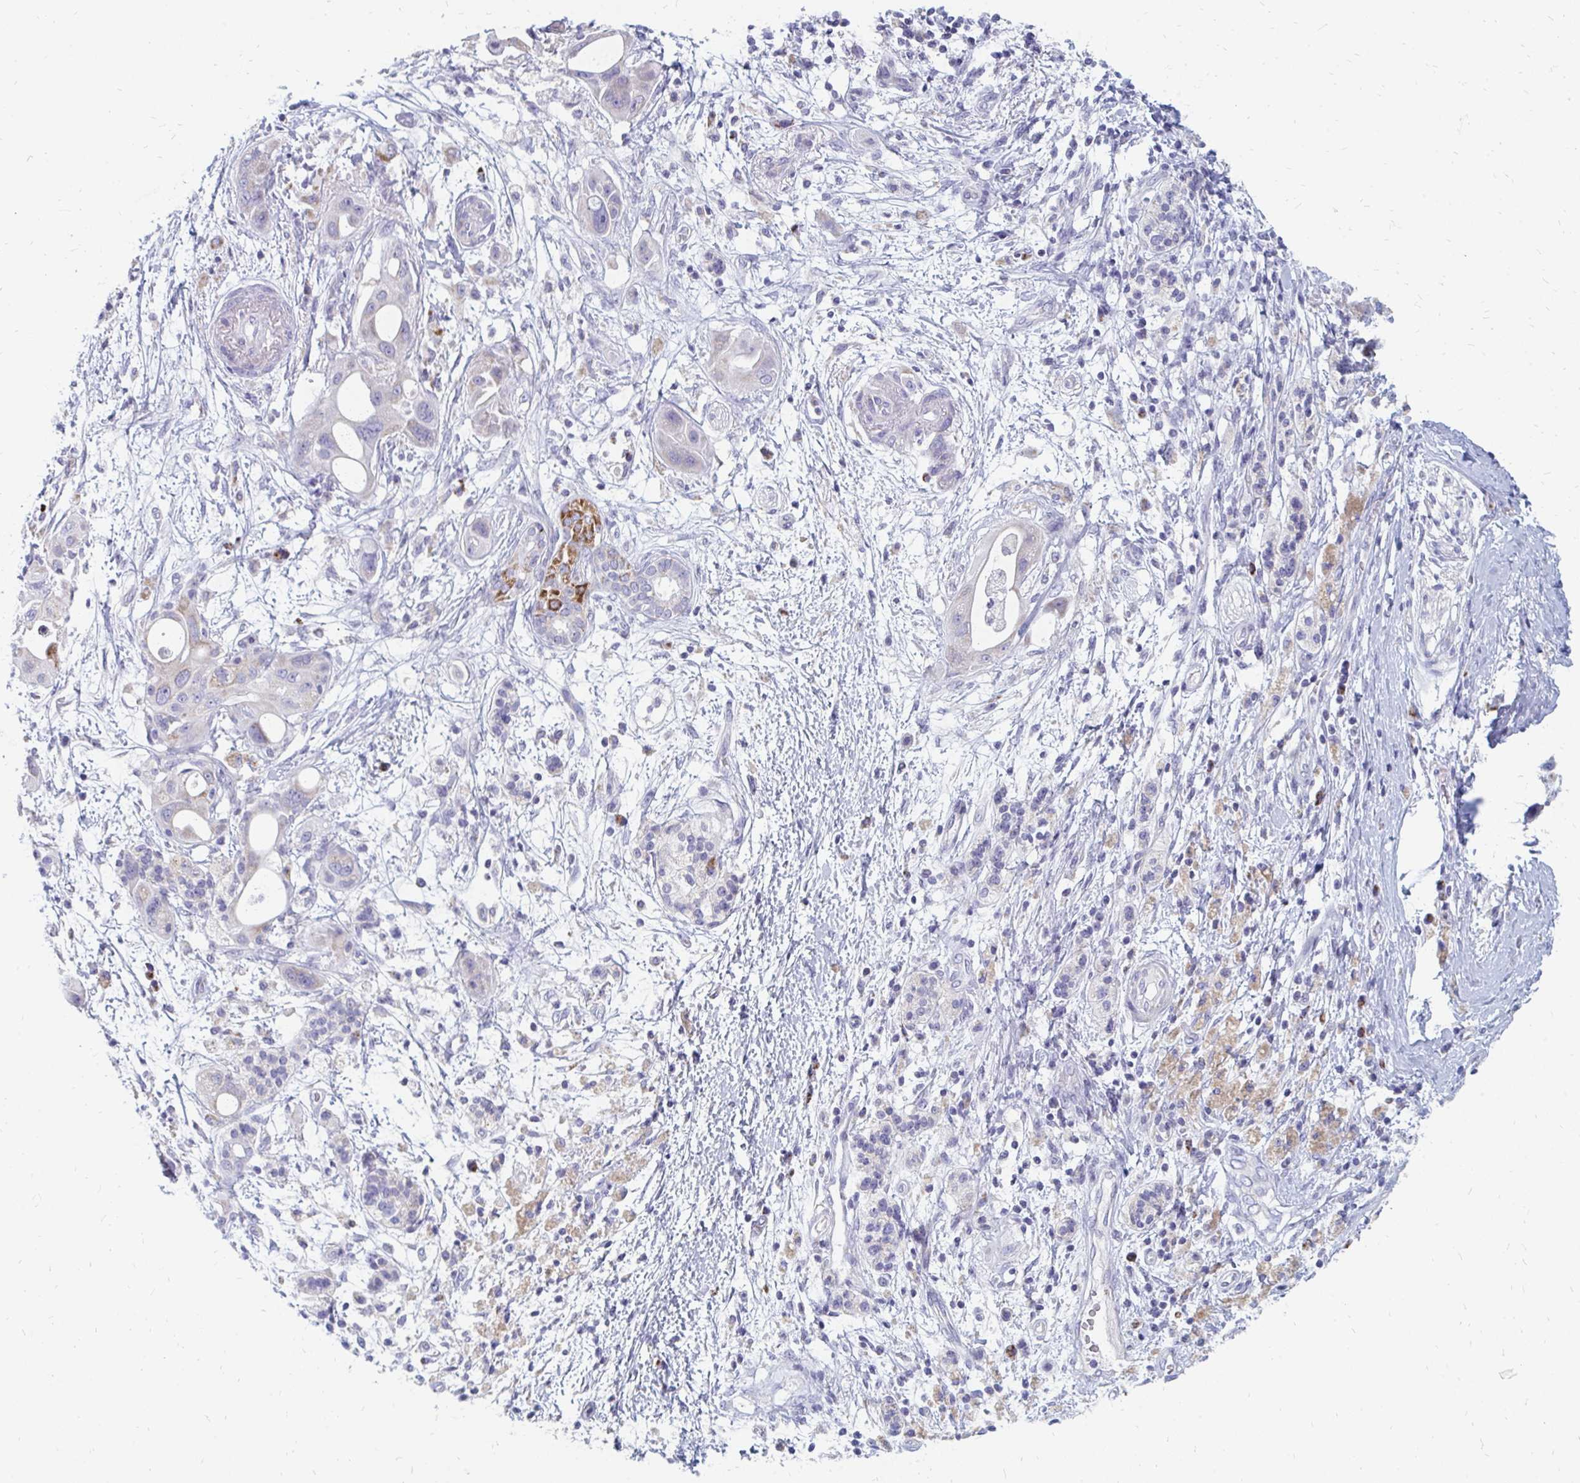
{"staining": {"intensity": "weak", "quantity": "<25%", "location": "cytoplasmic/membranous"}, "tissue": "pancreatic cancer", "cell_type": "Tumor cells", "image_type": "cancer", "snomed": [{"axis": "morphology", "description": "Adenocarcinoma, NOS"}, {"axis": "topography", "description": "Pancreas"}], "caption": "Immunohistochemistry micrograph of neoplastic tissue: adenocarcinoma (pancreatic) stained with DAB reveals no significant protein expression in tumor cells.", "gene": "OR10V1", "patient": {"sex": "male", "age": 68}}